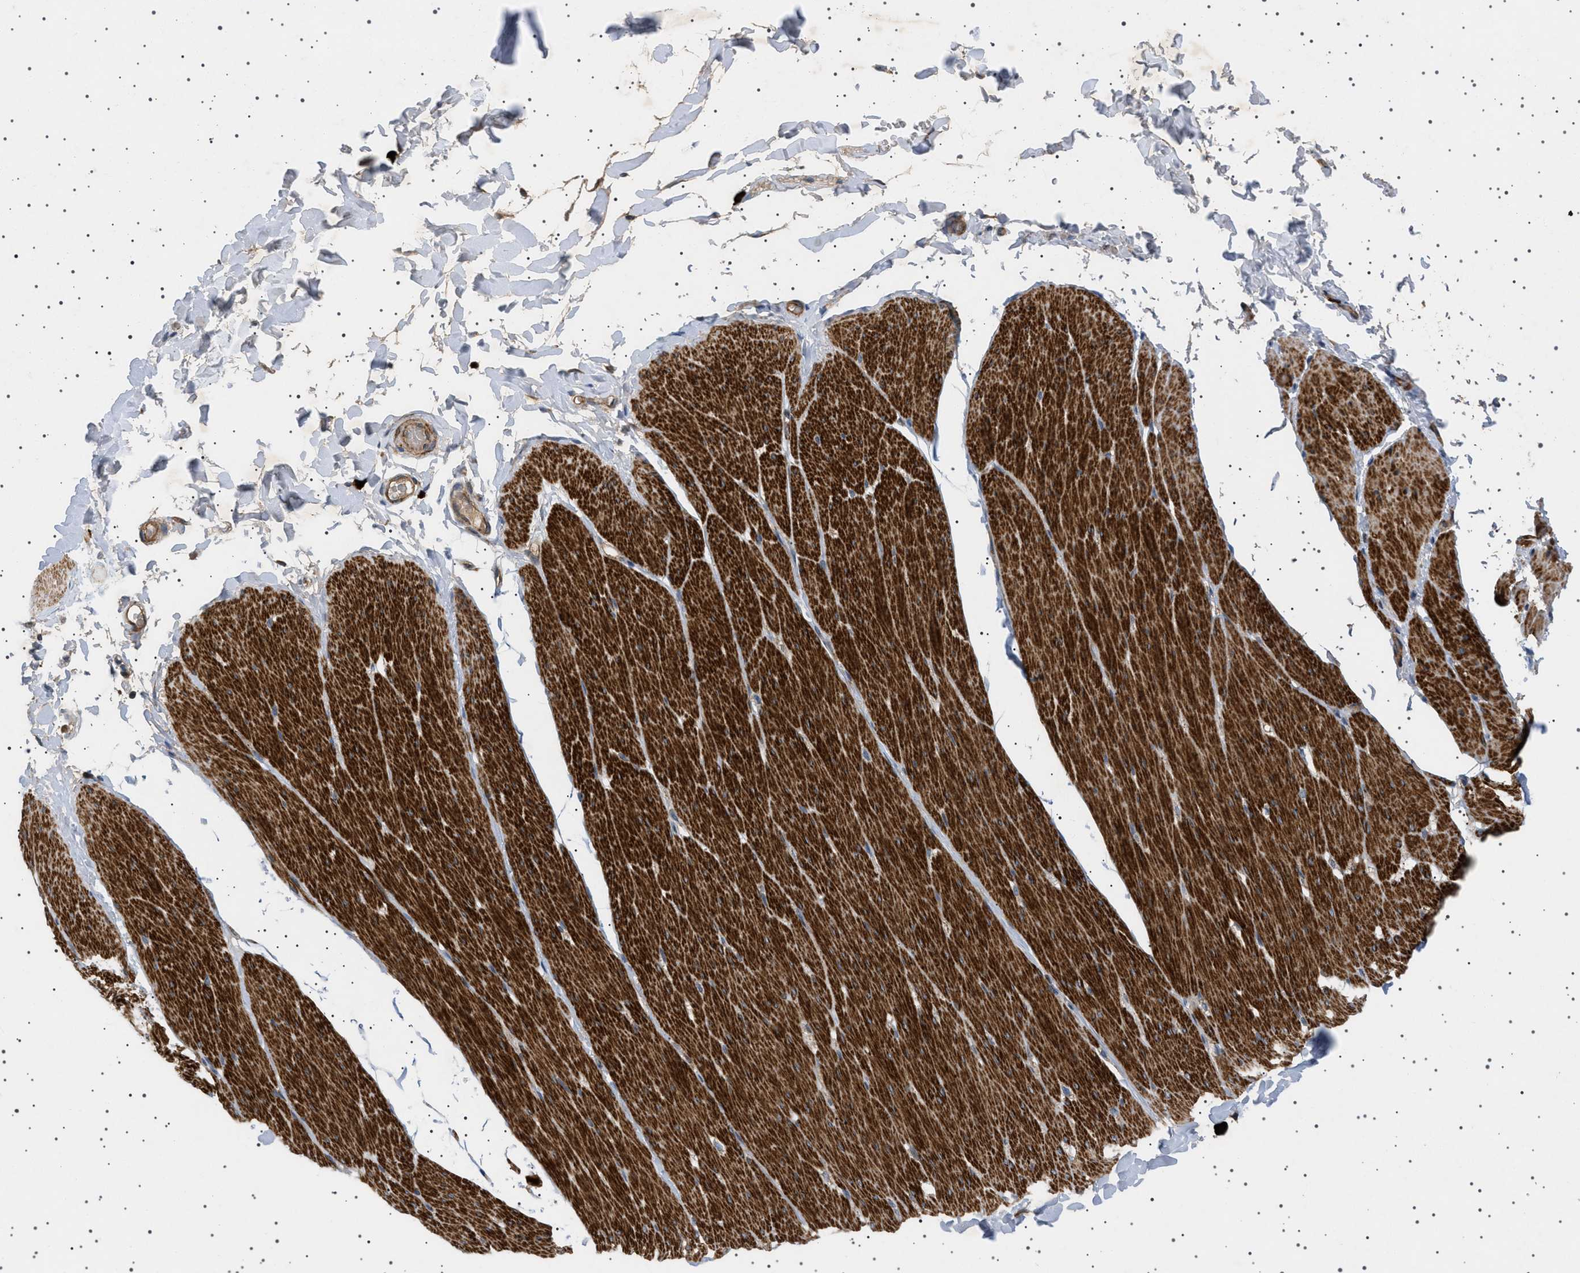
{"staining": {"intensity": "strong", "quantity": ">75%", "location": "cytoplasmic/membranous"}, "tissue": "smooth muscle", "cell_type": "Smooth muscle cells", "image_type": "normal", "snomed": [{"axis": "morphology", "description": "Normal tissue, NOS"}, {"axis": "topography", "description": "Smooth muscle"}, {"axis": "topography", "description": "Colon"}], "caption": "Protein expression analysis of normal smooth muscle demonstrates strong cytoplasmic/membranous positivity in approximately >75% of smooth muscle cells.", "gene": "CCDC186", "patient": {"sex": "male", "age": 67}}